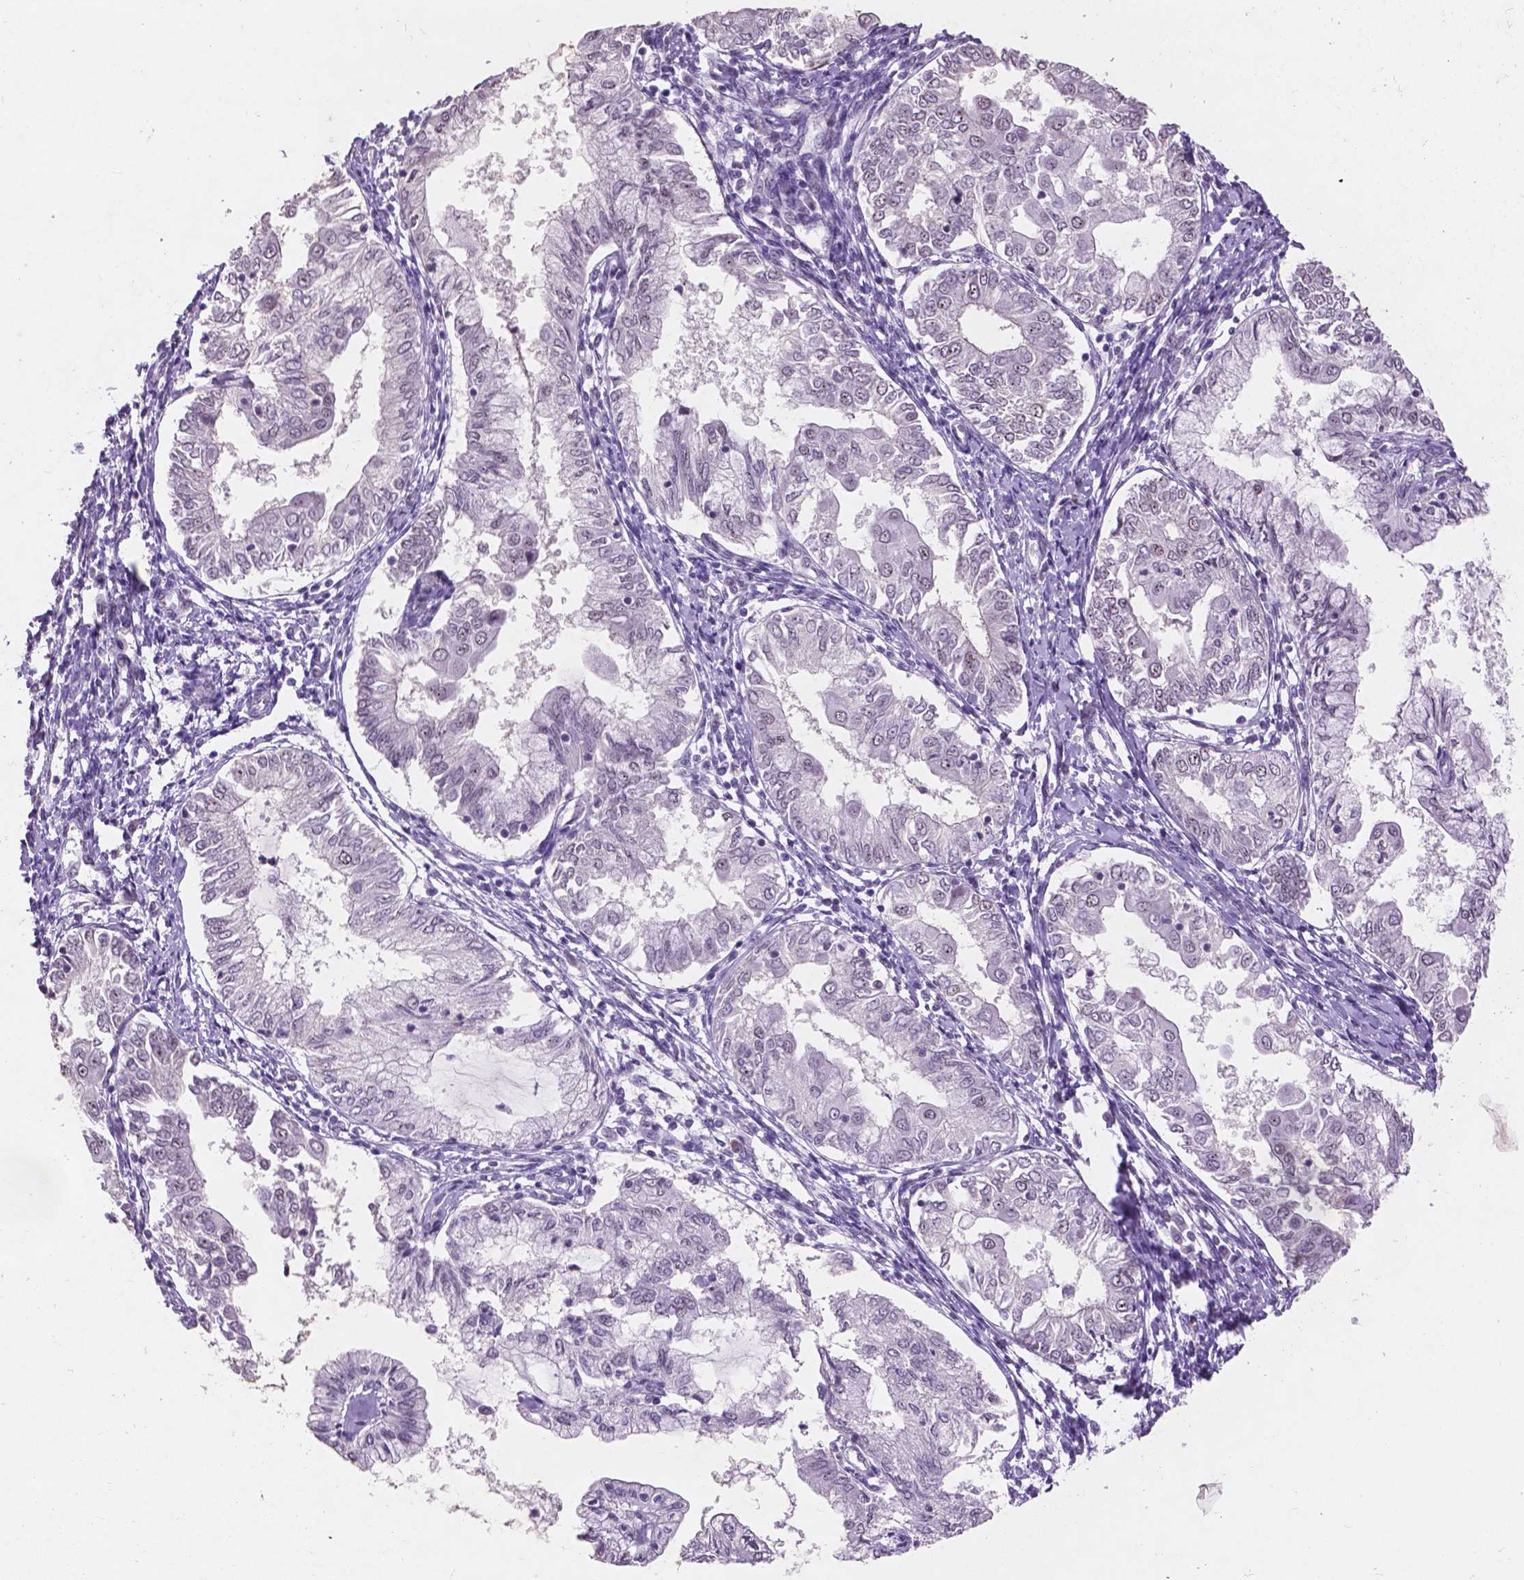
{"staining": {"intensity": "negative", "quantity": "none", "location": "none"}, "tissue": "endometrial cancer", "cell_type": "Tumor cells", "image_type": "cancer", "snomed": [{"axis": "morphology", "description": "Adenocarcinoma, NOS"}, {"axis": "topography", "description": "Endometrium"}], "caption": "Immunohistochemistry (IHC) histopathology image of human endometrial adenocarcinoma stained for a protein (brown), which exhibits no positivity in tumor cells. Nuclei are stained in blue.", "gene": "COIL", "patient": {"sex": "female", "age": 68}}